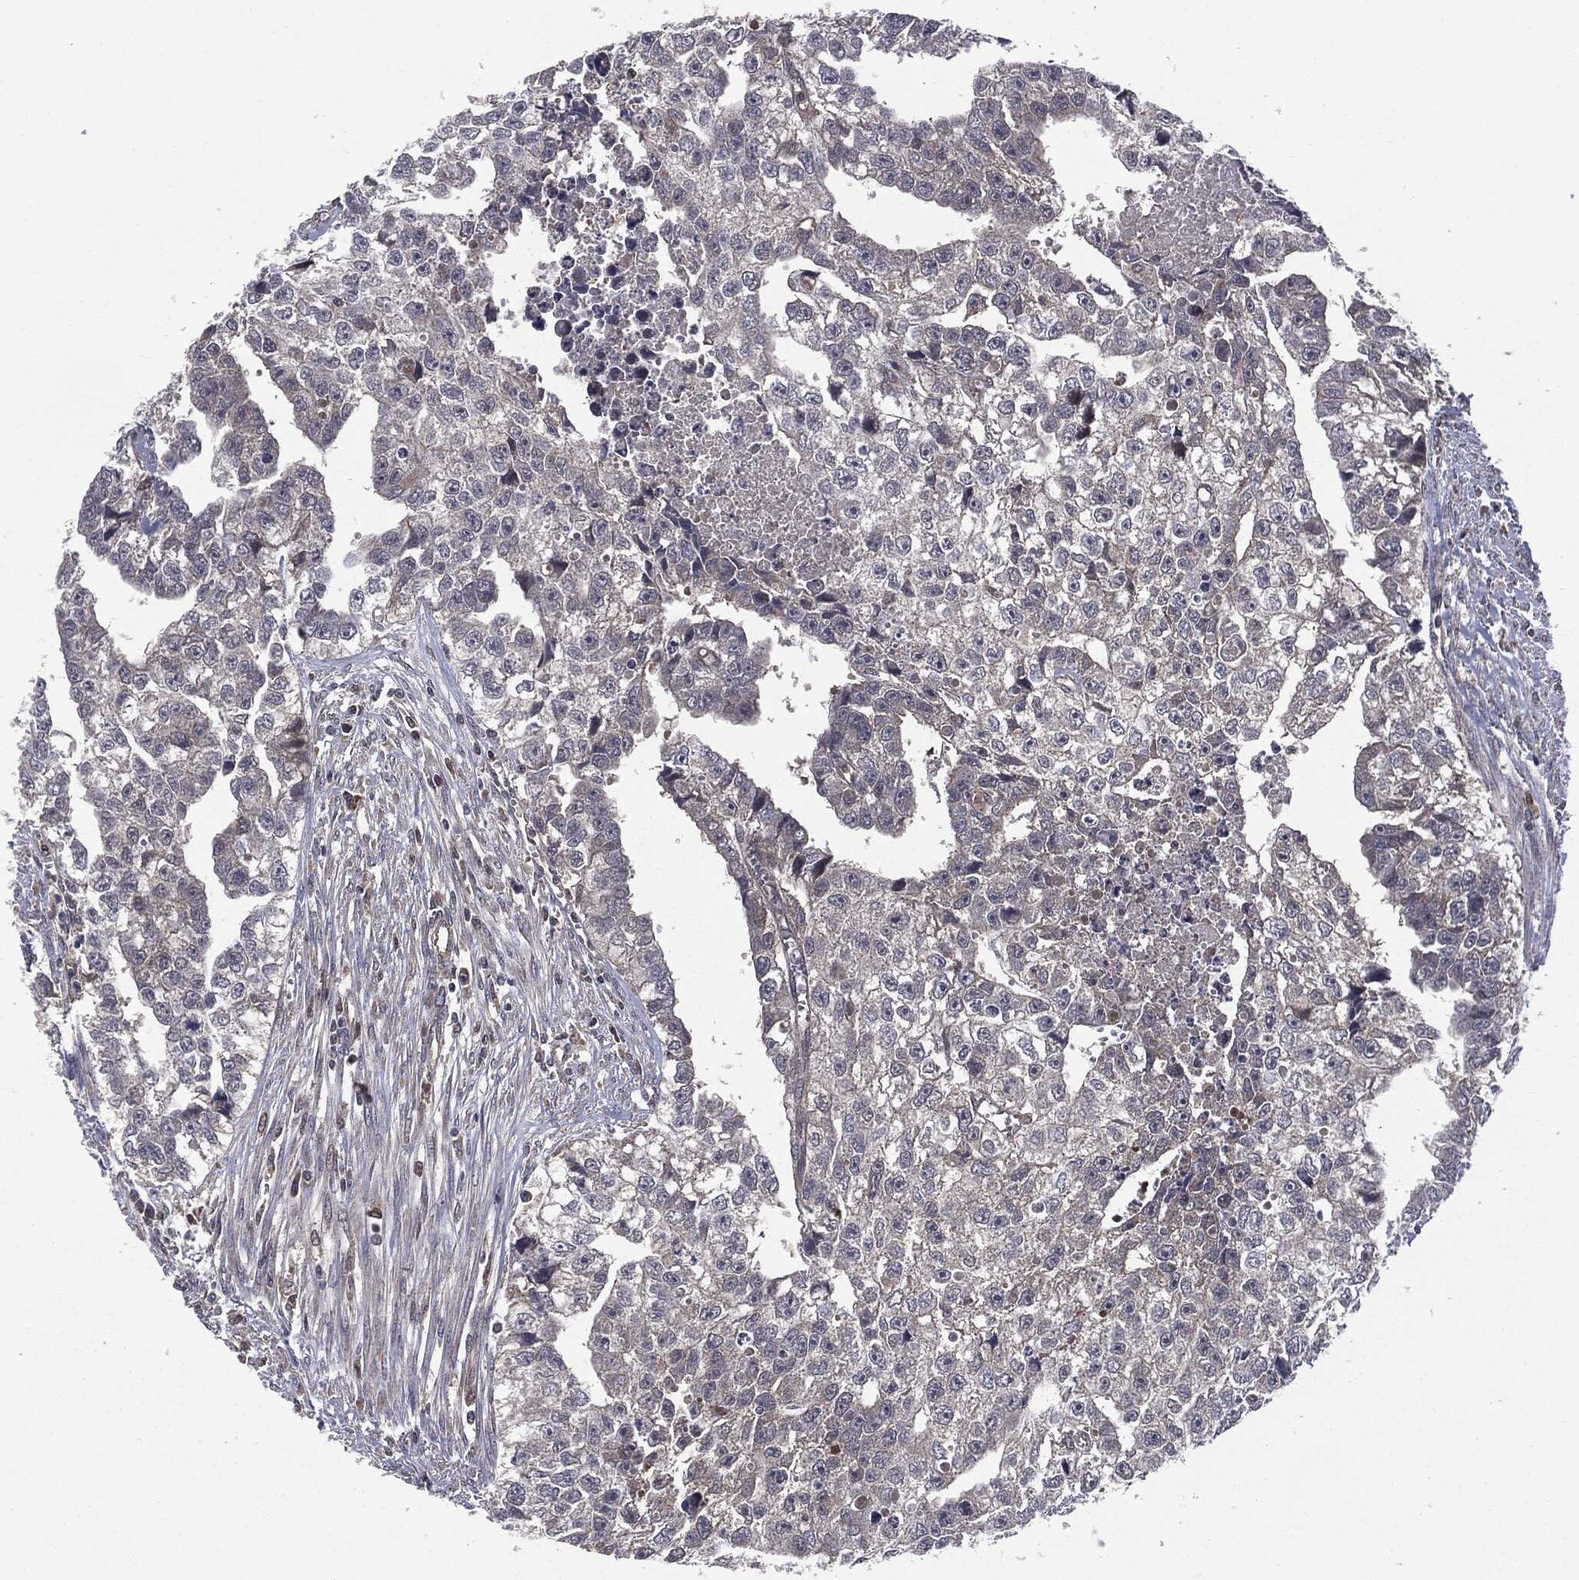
{"staining": {"intensity": "negative", "quantity": "none", "location": "none"}, "tissue": "testis cancer", "cell_type": "Tumor cells", "image_type": "cancer", "snomed": [{"axis": "morphology", "description": "Carcinoma, Embryonal, NOS"}, {"axis": "morphology", "description": "Teratoma, malignant, NOS"}, {"axis": "topography", "description": "Testis"}], "caption": "DAB (3,3'-diaminobenzidine) immunohistochemical staining of testis cancer displays no significant staining in tumor cells.", "gene": "PTPA", "patient": {"sex": "male", "age": 44}}